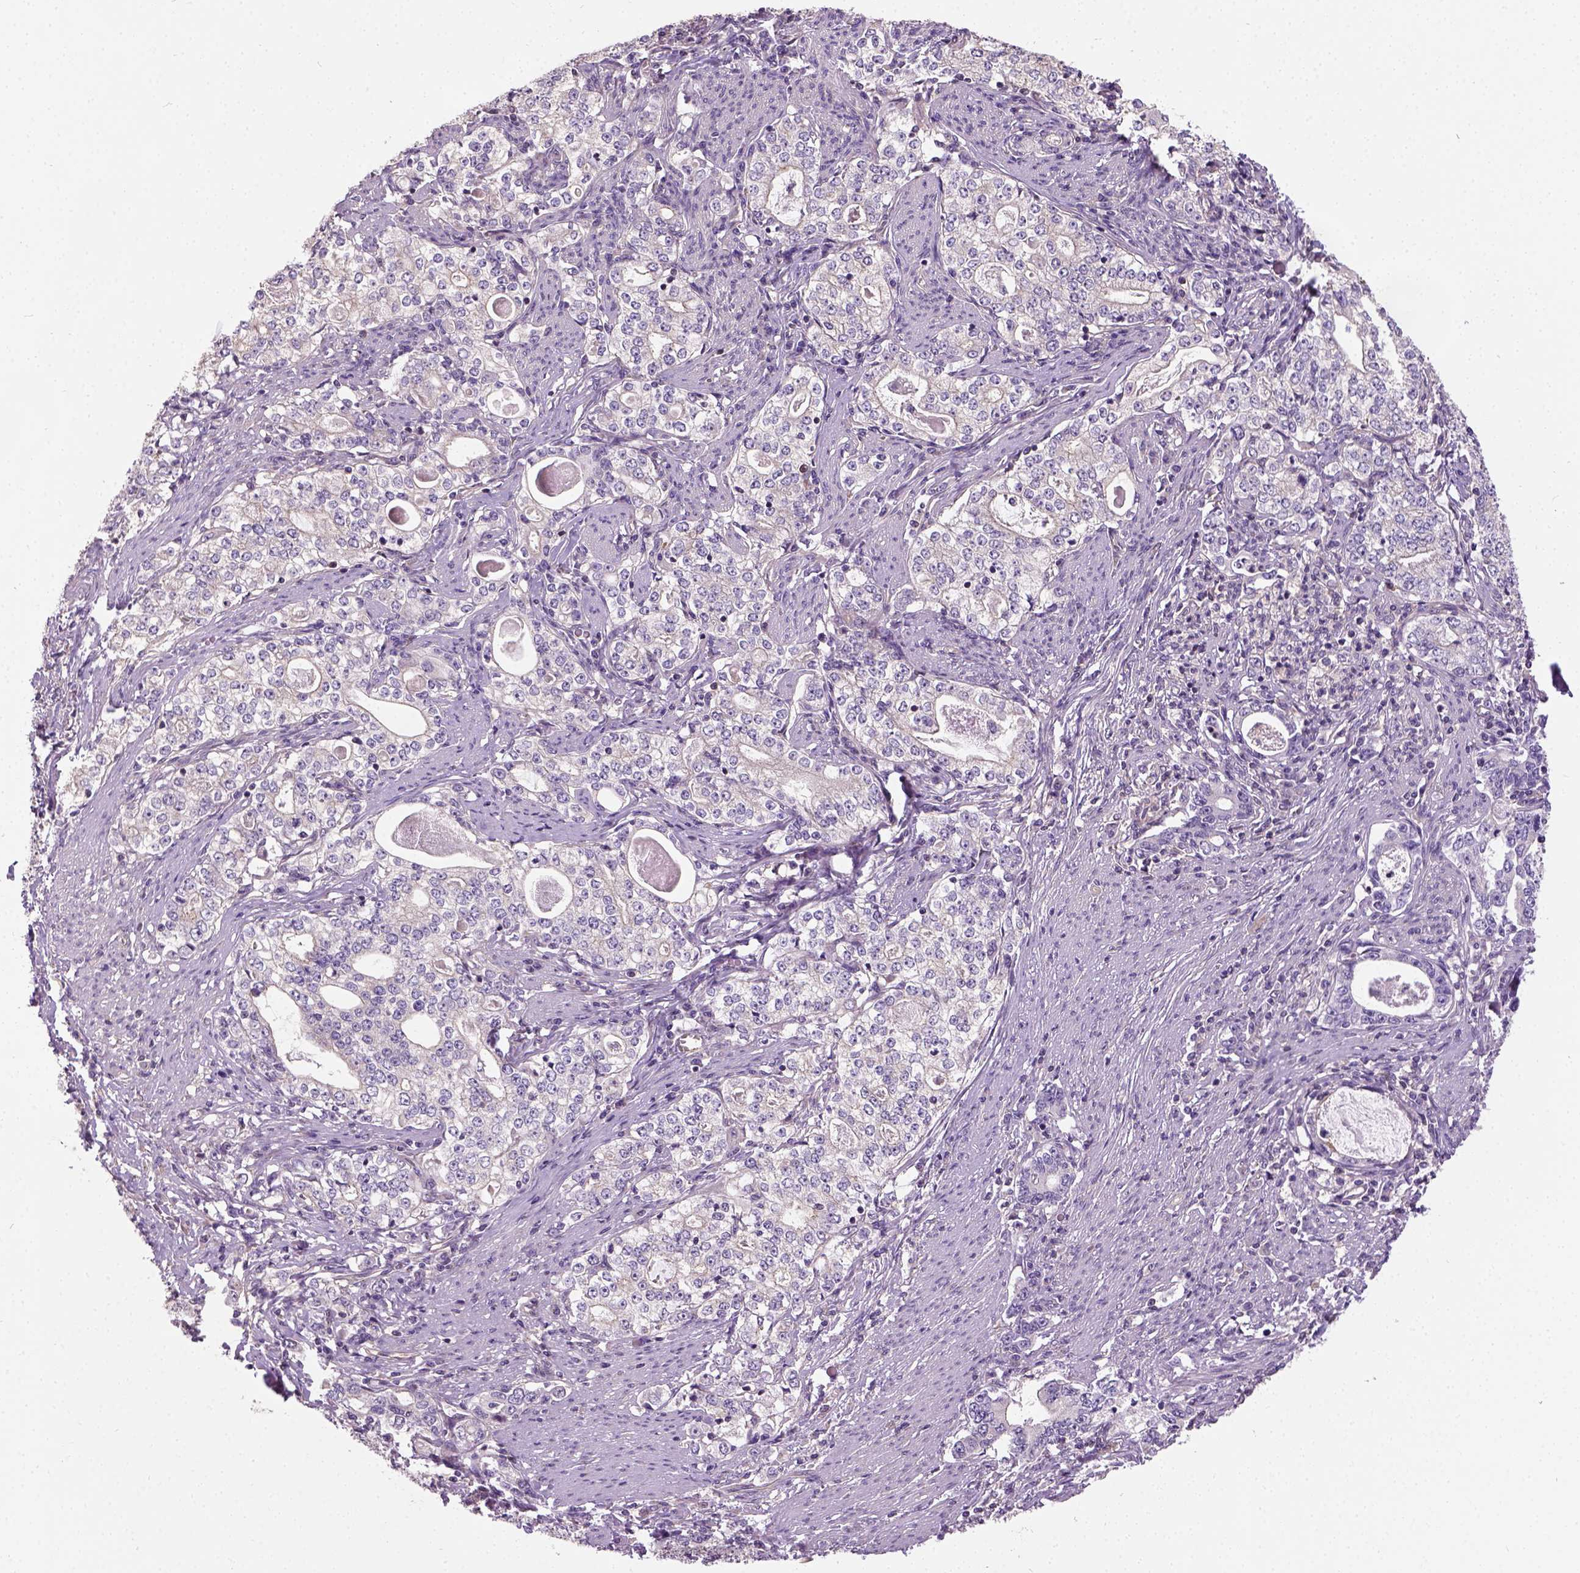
{"staining": {"intensity": "weak", "quantity": "<25%", "location": "cytoplasmic/membranous"}, "tissue": "stomach cancer", "cell_type": "Tumor cells", "image_type": "cancer", "snomed": [{"axis": "morphology", "description": "Adenocarcinoma, NOS"}, {"axis": "topography", "description": "Stomach, lower"}], "caption": "Tumor cells show no significant positivity in adenocarcinoma (stomach). The staining was performed using DAB (3,3'-diaminobenzidine) to visualize the protein expression in brown, while the nuclei were stained in blue with hematoxylin (Magnification: 20x).", "gene": "CRACR2A", "patient": {"sex": "female", "age": 72}}